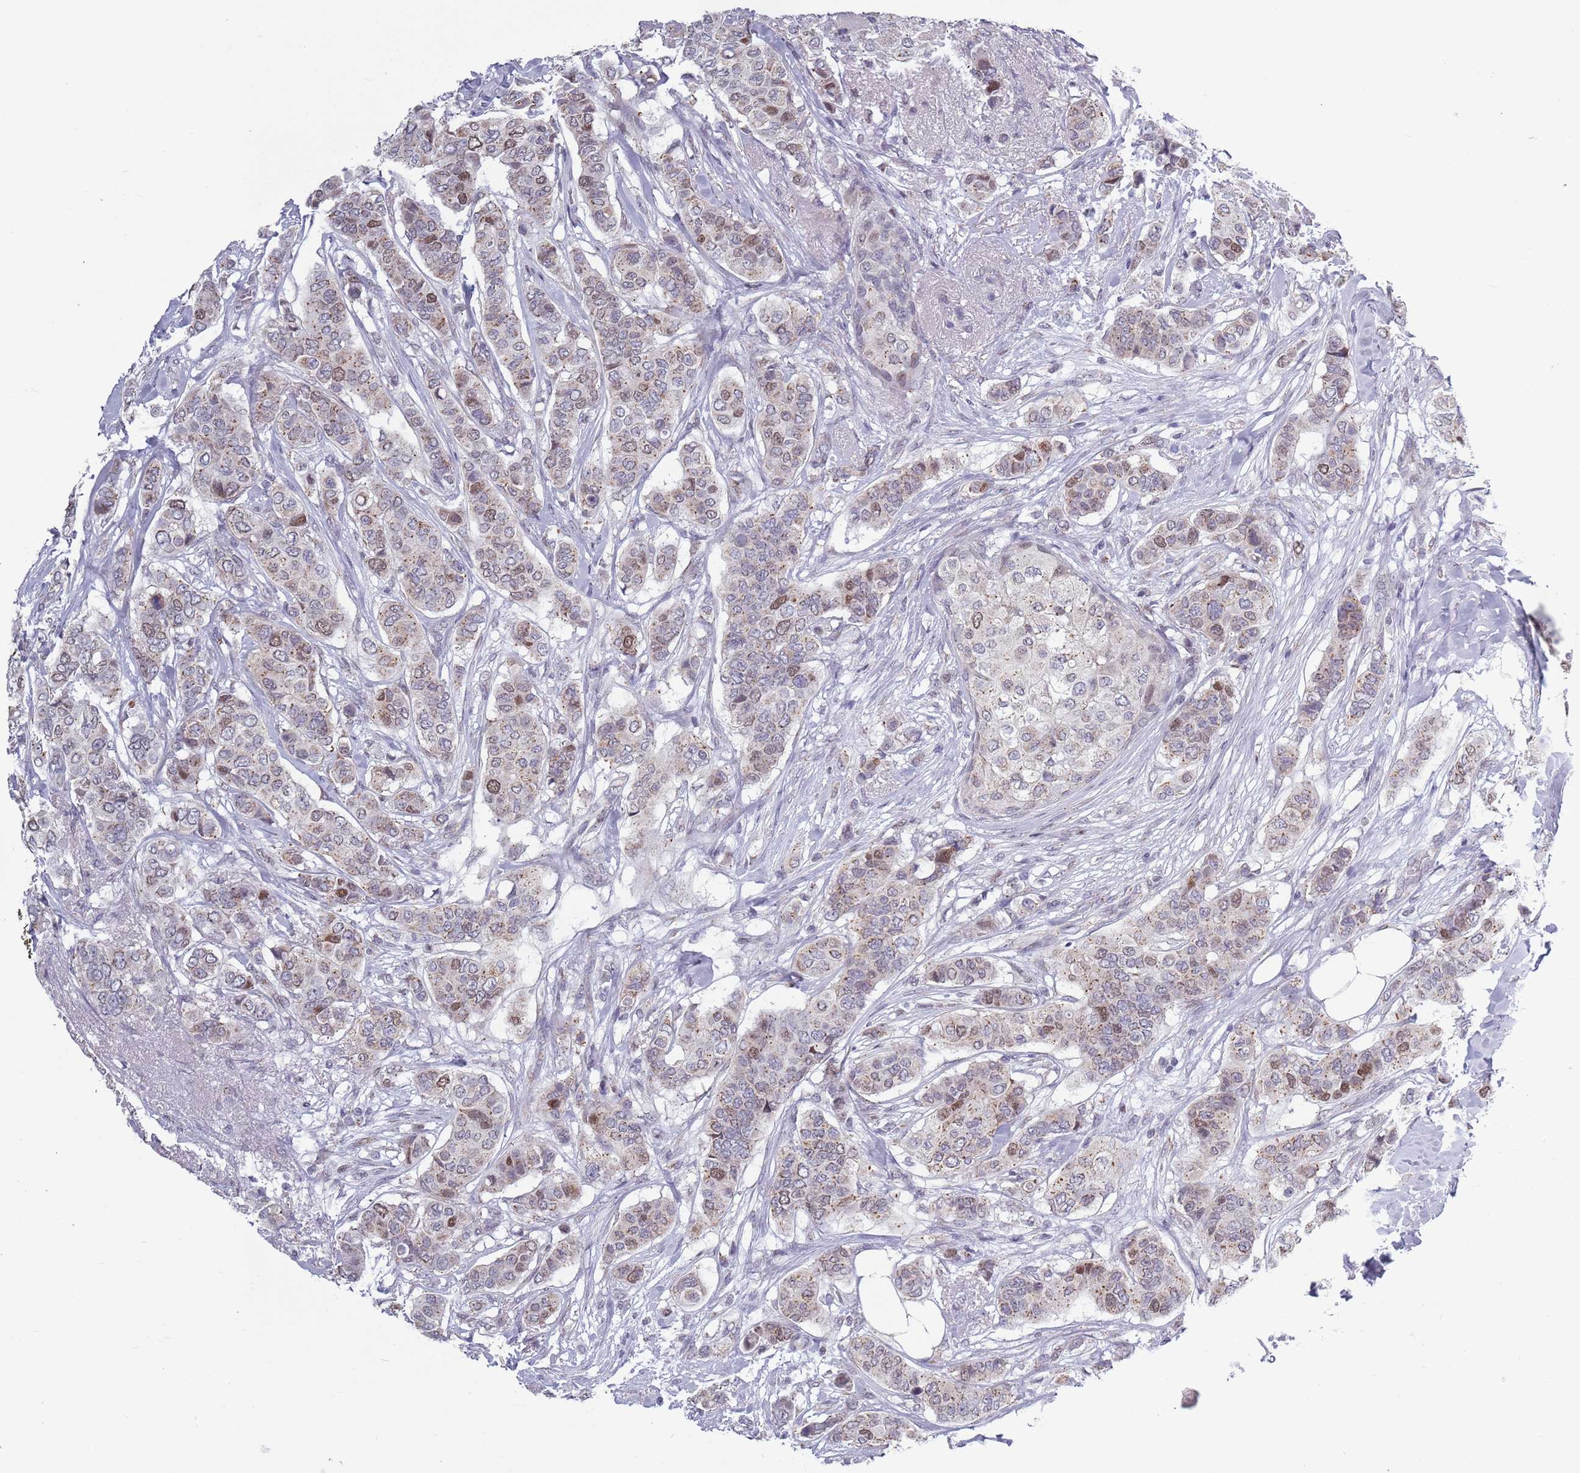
{"staining": {"intensity": "weak", "quantity": ">75%", "location": "cytoplasmic/membranous"}, "tissue": "breast cancer", "cell_type": "Tumor cells", "image_type": "cancer", "snomed": [{"axis": "morphology", "description": "Lobular carcinoma"}, {"axis": "topography", "description": "Breast"}], "caption": "IHC (DAB (3,3'-diaminobenzidine)) staining of breast lobular carcinoma reveals weak cytoplasmic/membranous protein staining in about >75% of tumor cells.", "gene": "ZKSCAN2", "patient": {"sex": "female", "age": 51}}